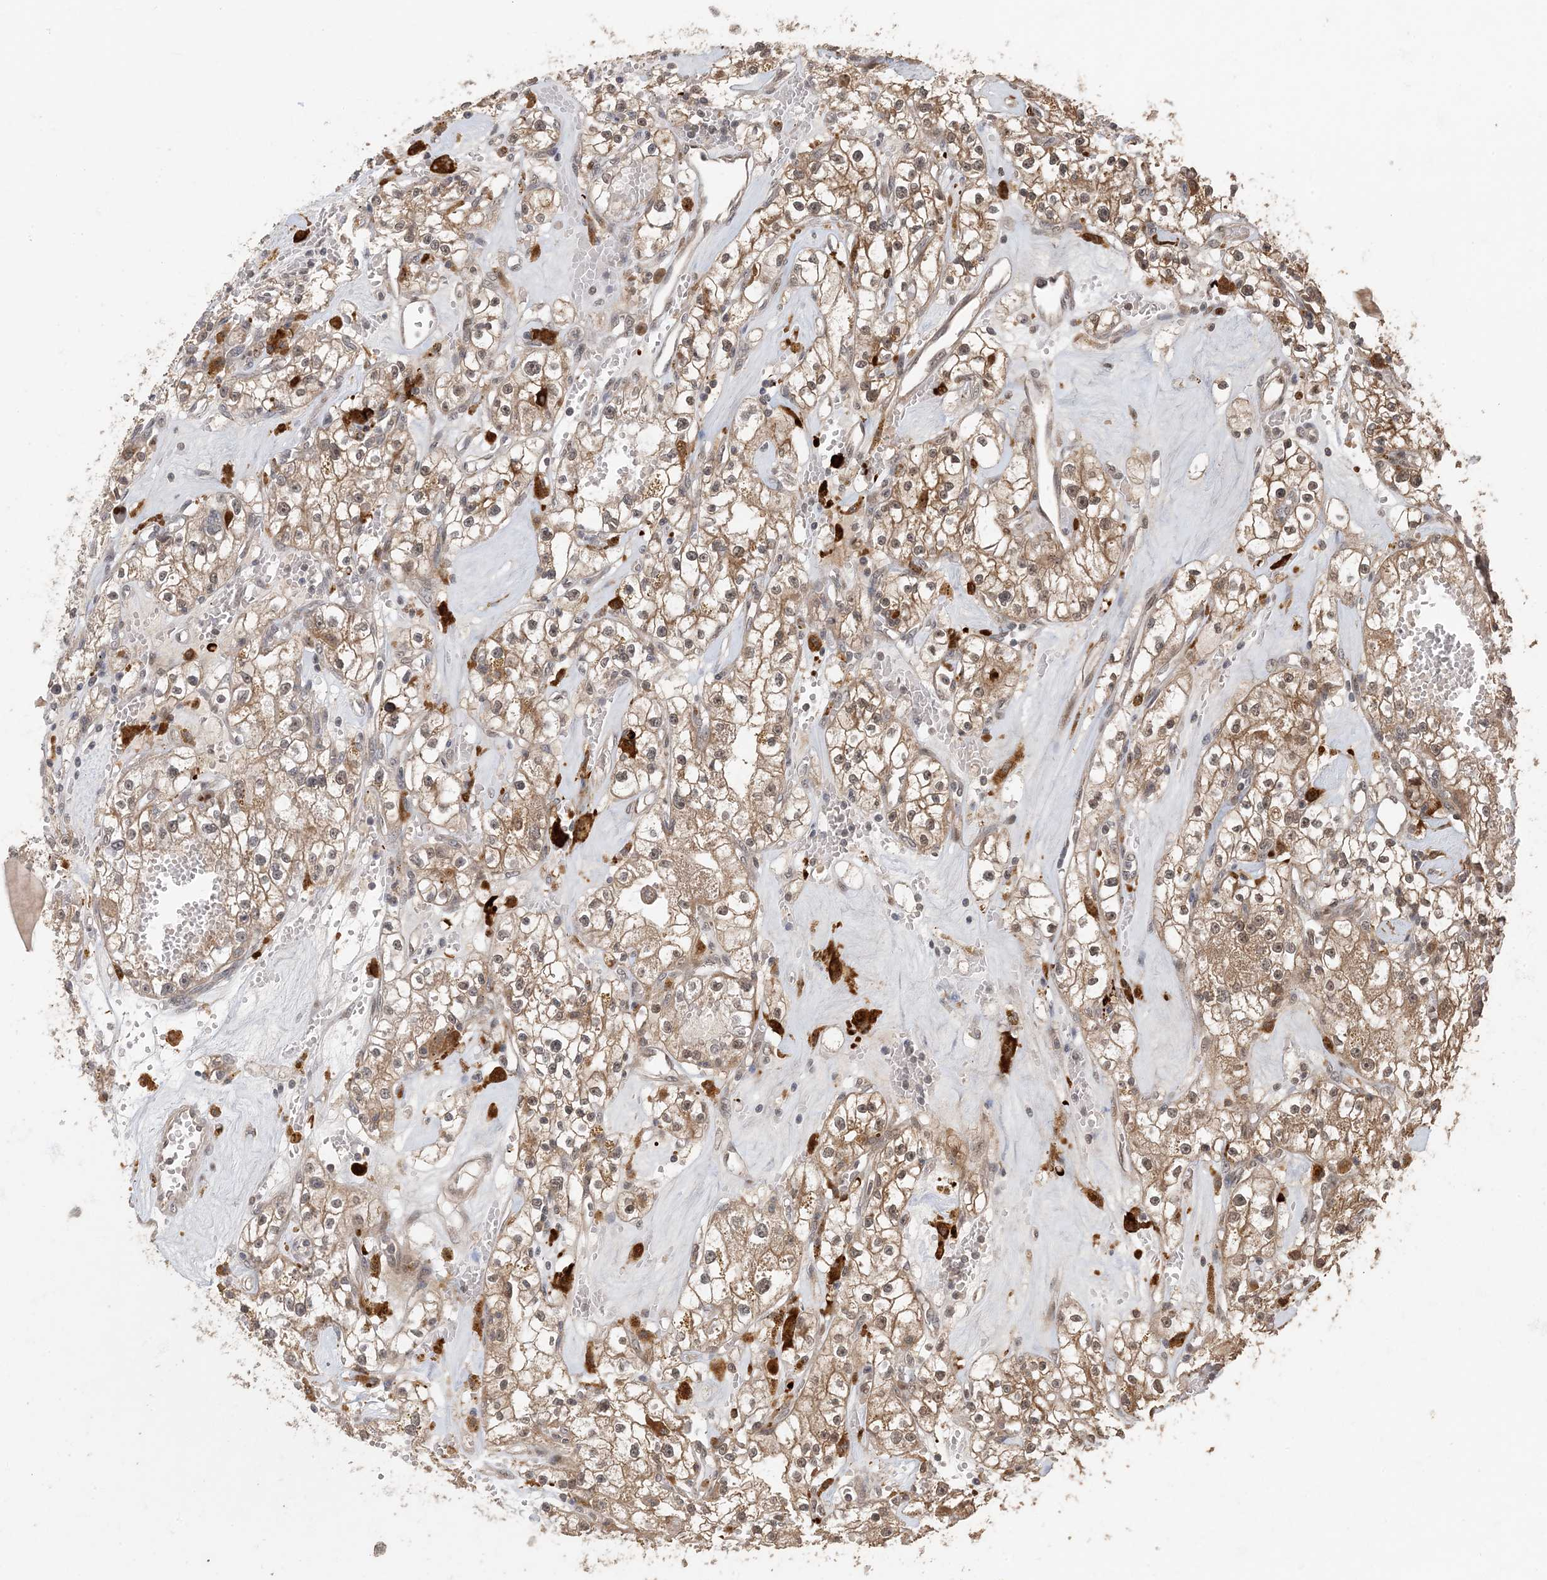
{"staining": {"intensity": "moderate", "quantity": ">75%", "location": "cytoplasmic/membranous"}, "tissue": "renal cancer", "cell_type": "Tumor cells", "image_type": "cancer", "snomed": [{"axis": "morphology", "description": "Adenocarcinoma, NOS"}, {"axis": "topography", "description": "Kidney"}], "caption": "Immunohistochemistry staining of renal cancer (adenocarcinoma), which demonstrates medium levels of moderate cytoplasmic/membranous positivity in approximately >75% of tumor cells indicating moderate cytoplasmic/membranous protein expression. The staining was performed using DAB (3,3'-diaminobenzidine) (brown) for protein detection and nuclei were counterstained in hematoxylin (blue).", "gene": "ATP13A2", "patient": {"sex": "male", "age": 56}}